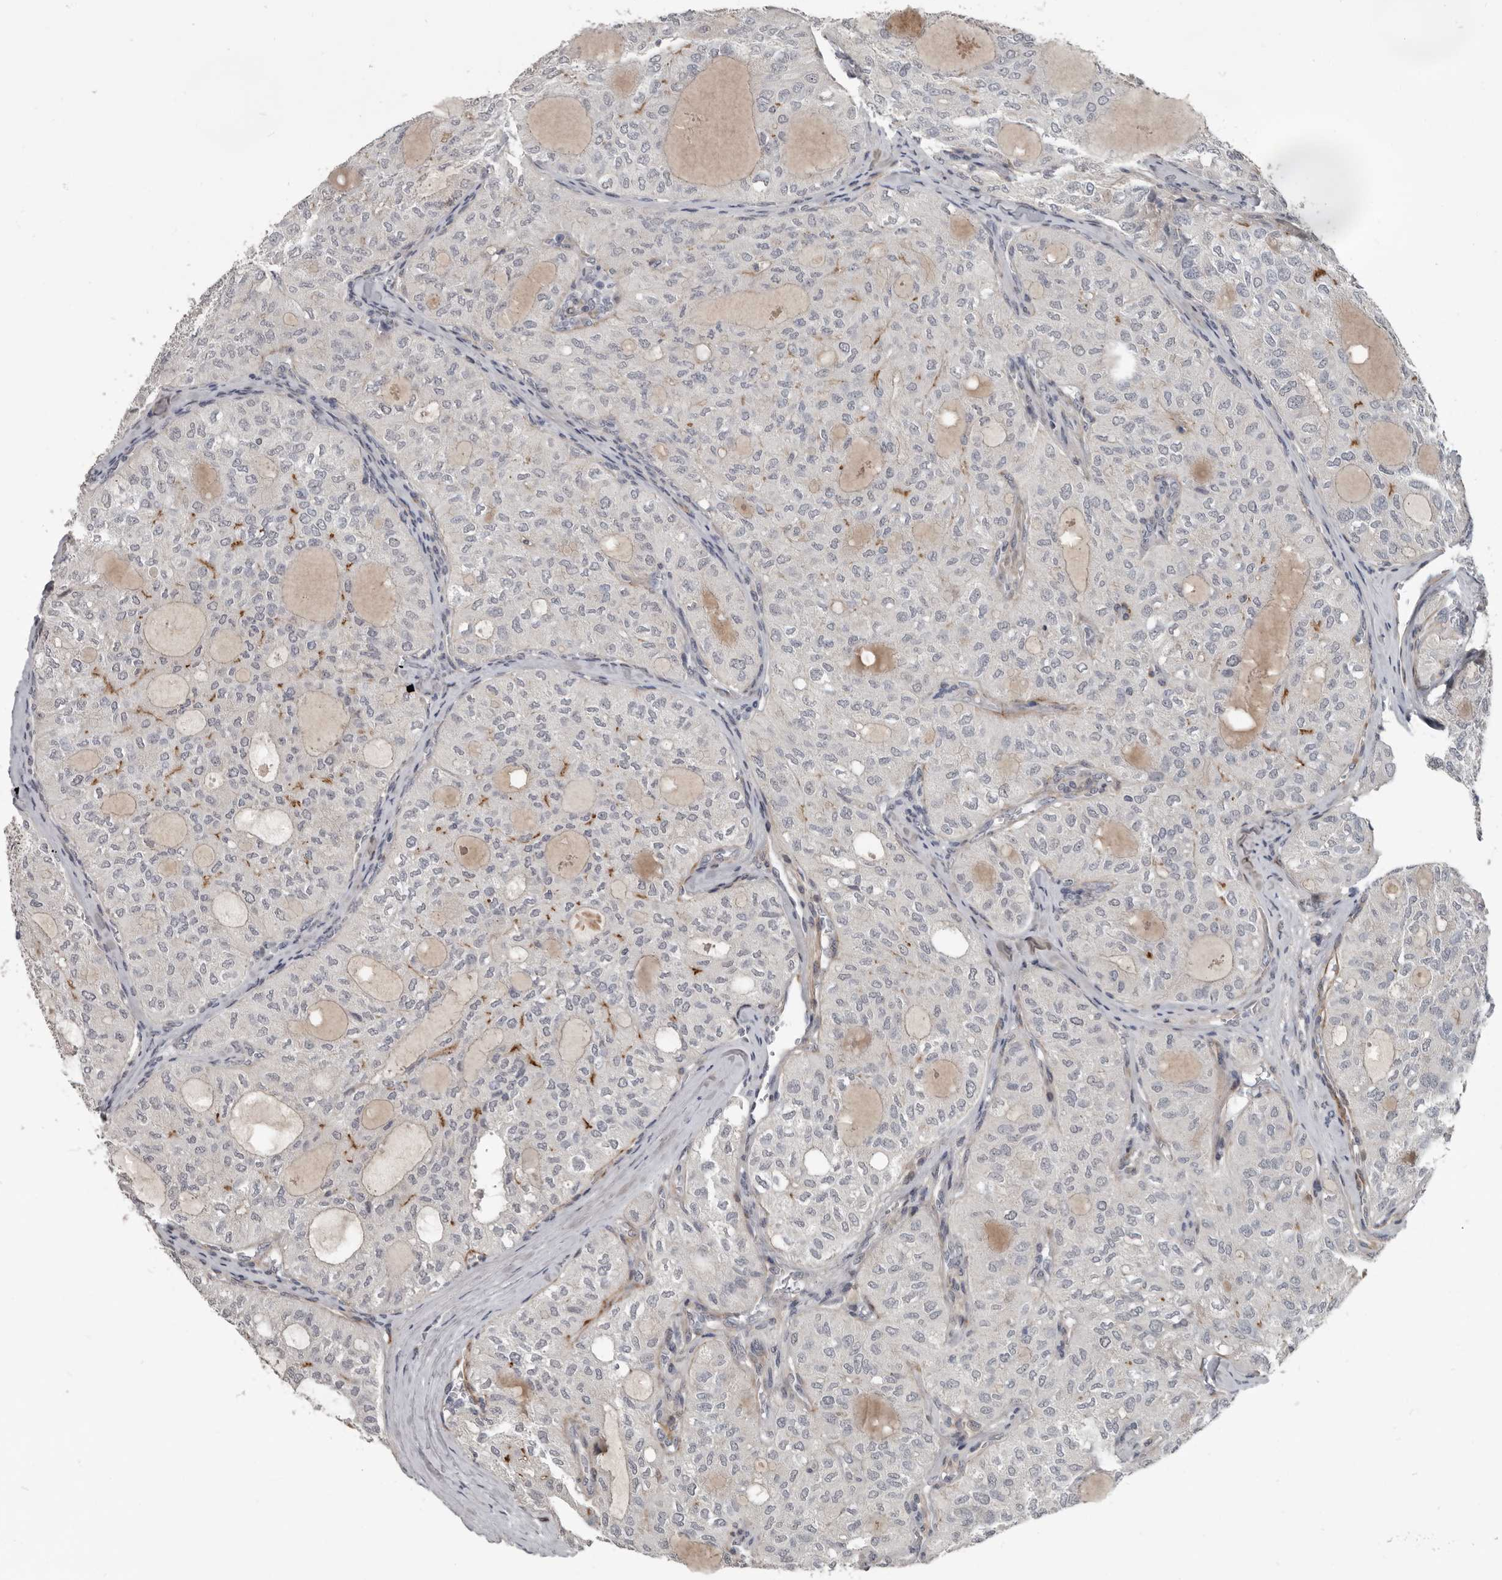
{"staining": {"intensity": "negative", "quantity": "none", "location": "none"}, "tissue": "thyroid cancer", "cell_type": "Tumor cells", "image_type": "cancer", "snomed": [{"axis": "morphology", "description": "Follicular adenoma carcinoma, NOS"}, {"axis": "topography", "description": "Thyroid gland"}], "caption": "Photomicrograph shows no protein expression in tumor cells of thyroid follicular adenoma carcinoma tissue.", "gene": "C1orf216", "patient": {"sex": "male", "age": 75}}